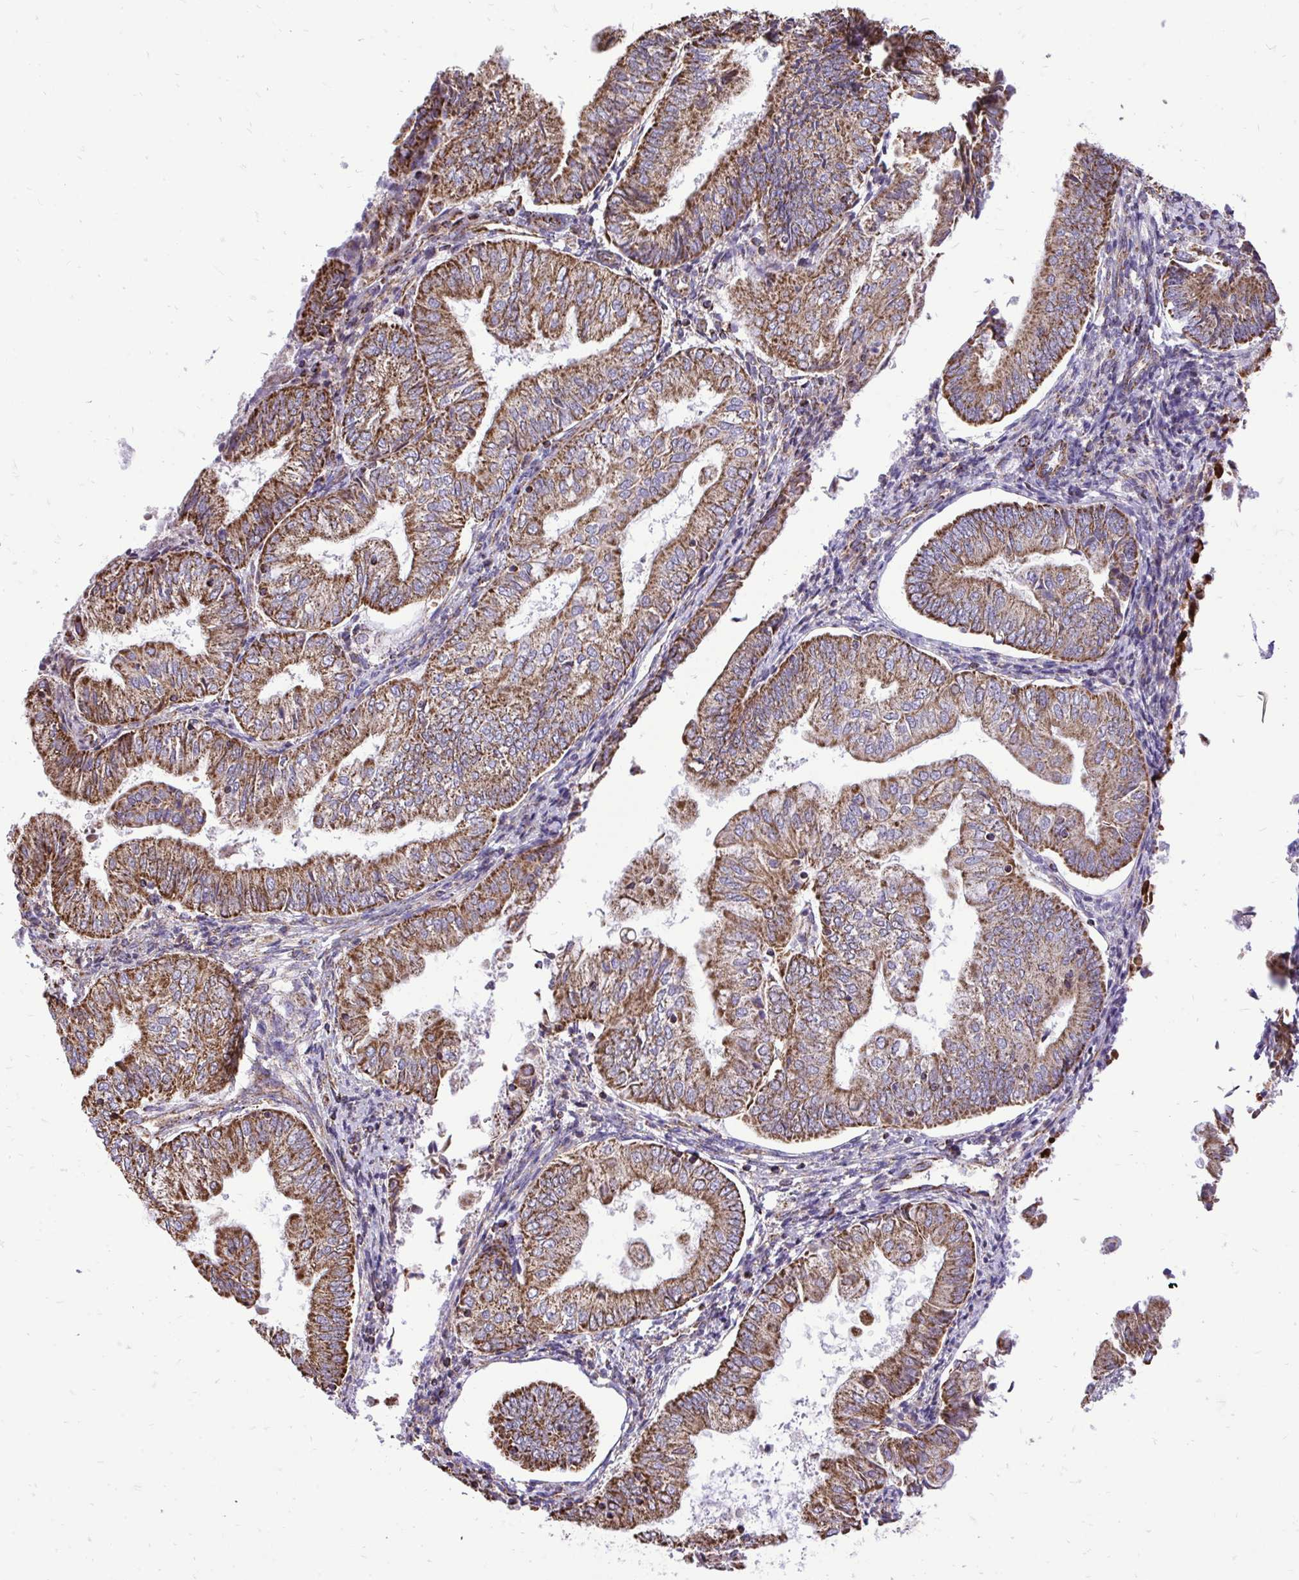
{"staining": {"intensity": "moderate", "quantity": ">75%", "location": "cytoplasmic/membranous"}, "tissue": "endometrial cancer", "cell_type": "Tumor cells", "image_type": "cancer", "snomed": [{"axis": "morphology", "description": "Adenocarcinoma, NOS"}, {"axis": "topography", "description": "Endometrium"}], "caption": "This is a histology image of IHC staining of endometrial adenocarcinoma, which shows moderate staining in the cytoplasmic/membranous of tumor cells.", "gene": "UBE2C", "patient": {"sex": "female", "age": 55}}